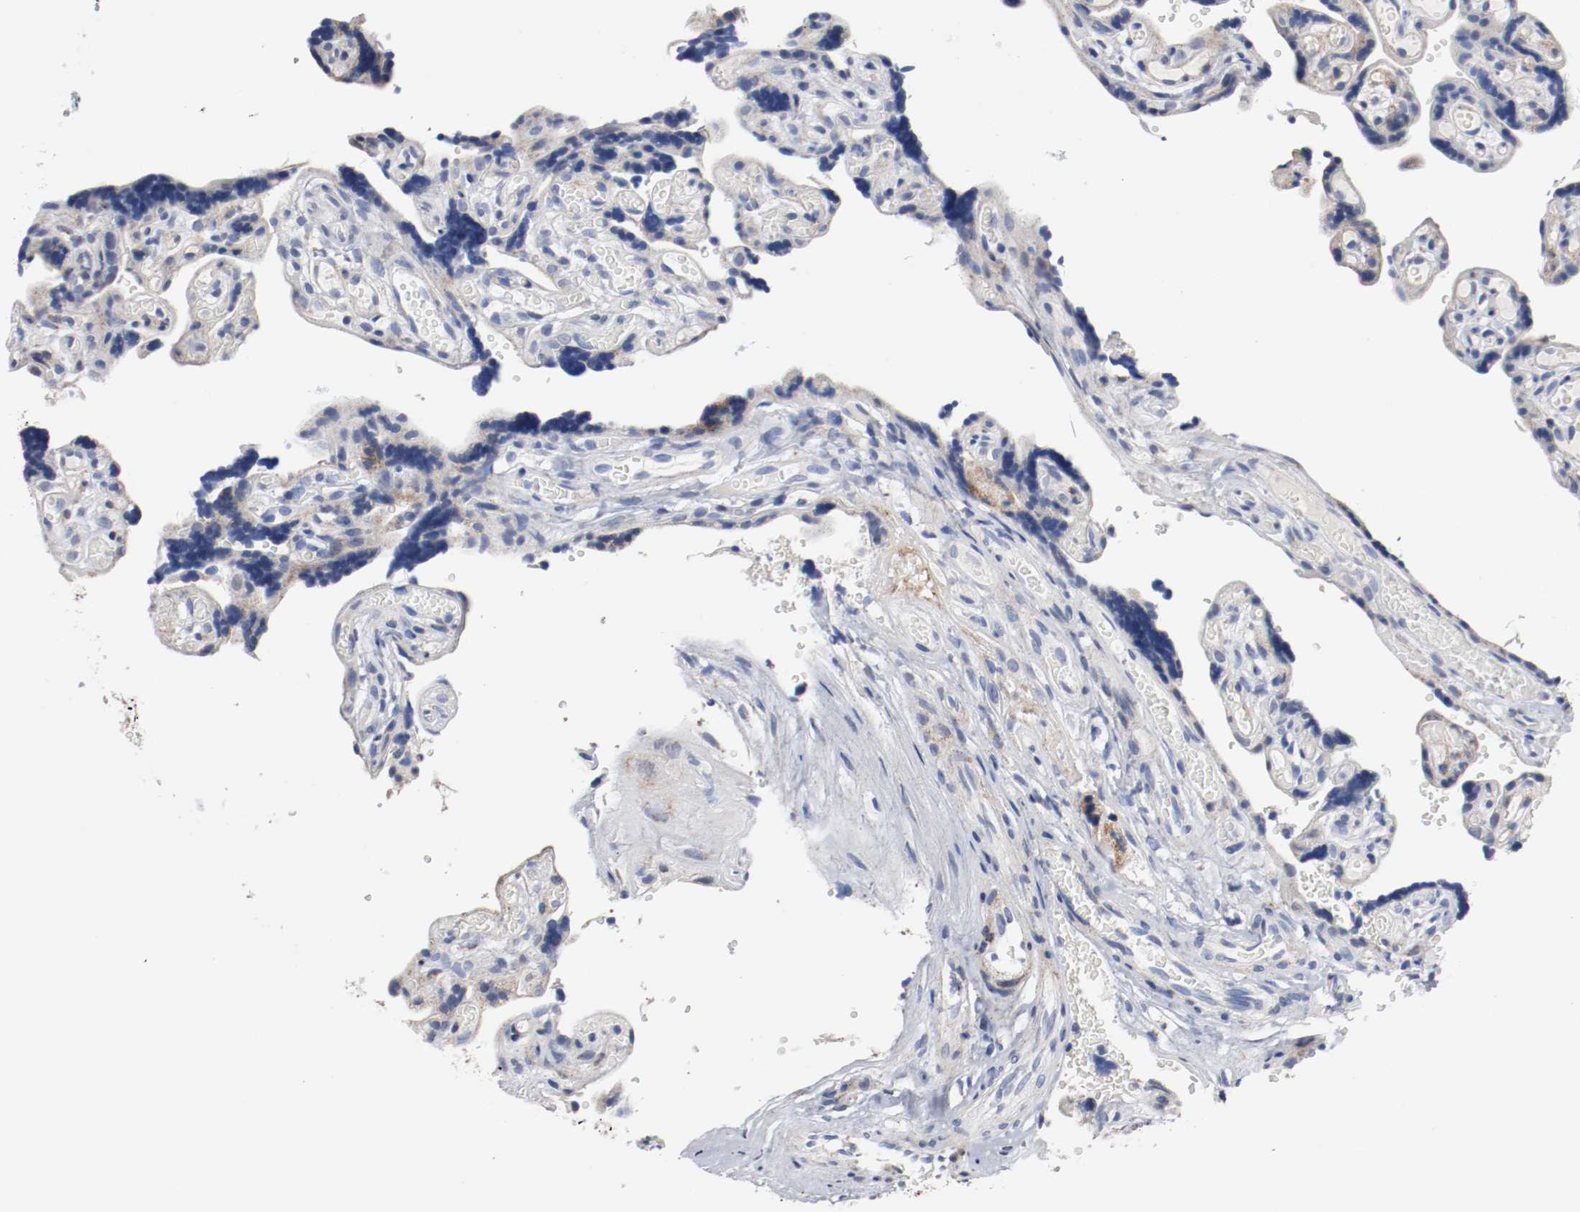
{"staining": {"intensity": "moderate", "quantity": "<25%", "location": "cytoplasmic/membranous"}, "tissue": "placenta", "cell_type": "Trophoblastic cells", "image_type": "normal", "snomed": [{"axis": "morphology", "description": "Normal tissue, NOS"}, {"axis": "topography", "description": "Placenta"}], "caption": "Protein expression analysis of normal placenta displays moderate cytoplasmic/membranous expression in about <25% of trophoblastic cells. Nuclei are stained in blue.", "gene": "TUBD1", "patient": {"sex": "female", "age": 30}}